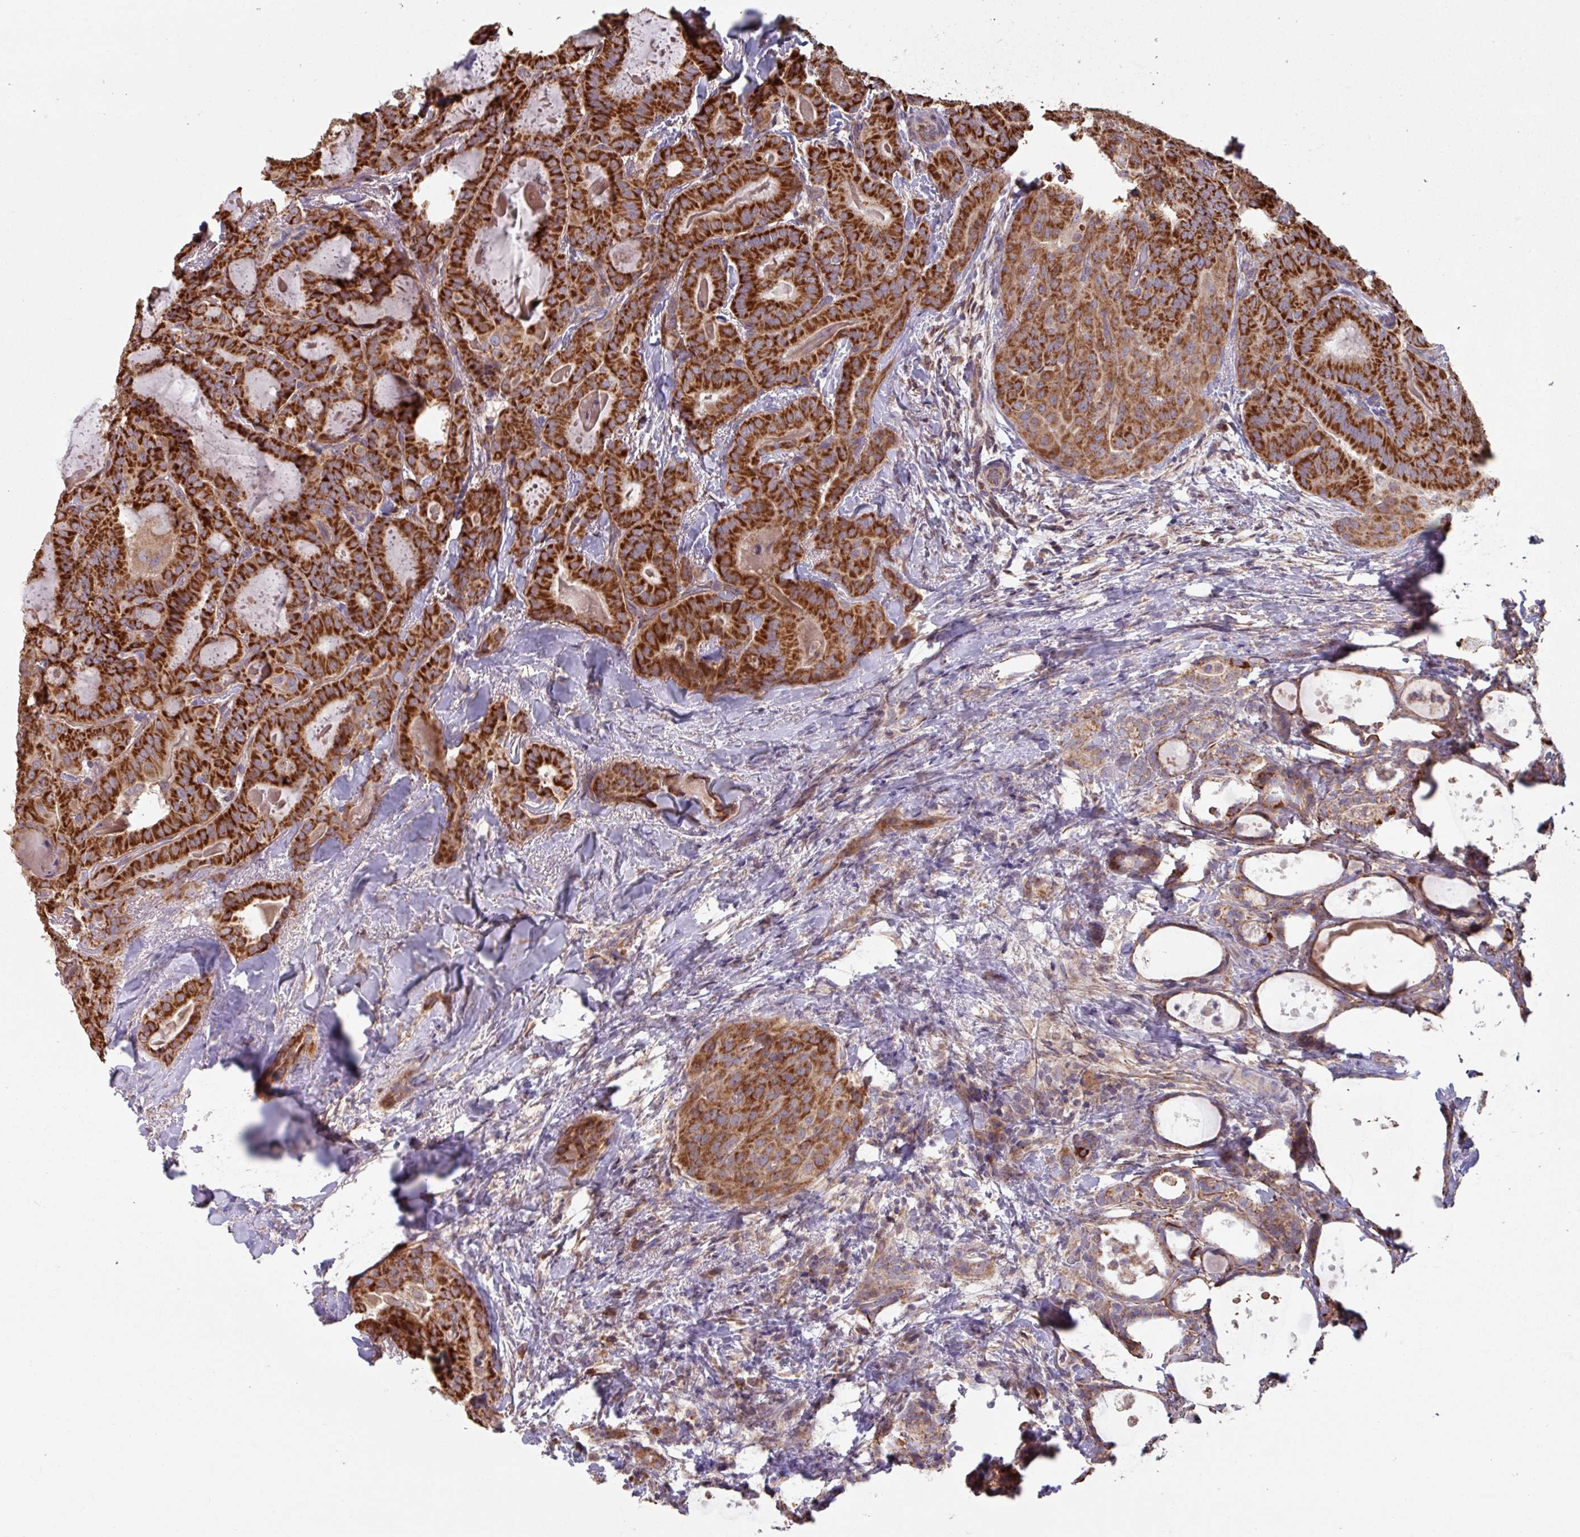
{"staining": {"intensity": "strong", "quantity": ">75%", "location": "cytoplasmic/membranous"}, "tissue": "thyroid cancer", "cell_type": "Tumor cells", "image_type": "cancer", "snomed": [{"axis": "morphology", "description": "Papillary adenocarcinoma, NOS"}, {"axis": "topography", "description": "Thyroid gland"}], "caption": "This micrograph shows IHC staining of human thyroid cancer, with high strong cytoplasmic/membranous positivity in approximately >75% of tumor cells.", "gene": "COX7C", "patient": {"sex": "female", "age": 68}}